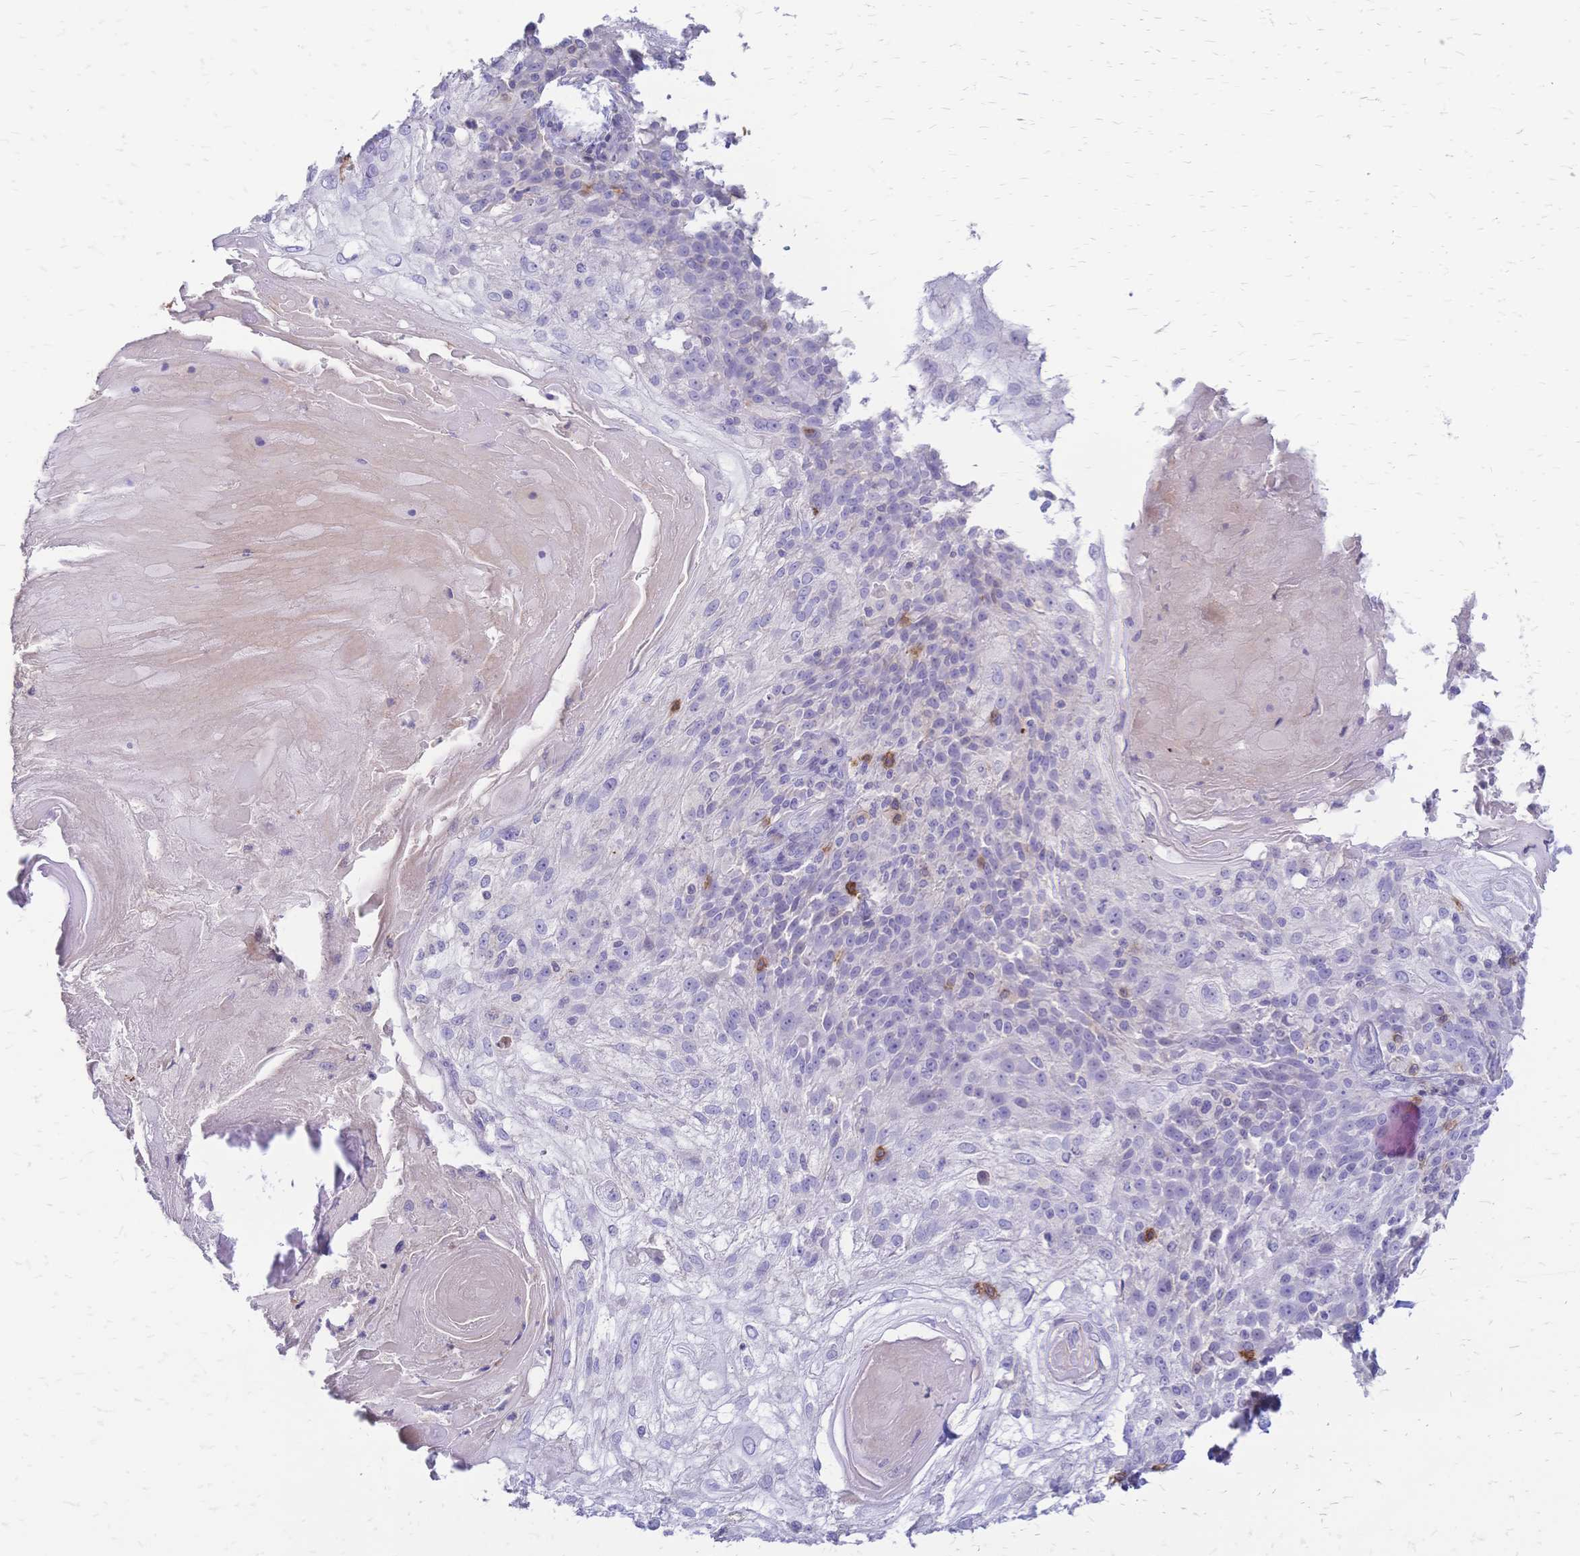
{"staining": {"intensity": "negative", "quantity": "none", "location": "none"}, "tissue": "skin cancer", "cell_type": "Tumor cells", "image_type": "cancer", "snomed": [{"axis": "morphology", "description": "Normal tissue, NOS"}, {"axis": "morphology", "description": "Squamous cell carcinoma, NOS"}, {"axis": "topography", "description": "Skin"}], "caption": "High power microscopy histopathology image of an immunohistochemistry photomicrograph of skin cancer (squamous cell carcinoma), revealing no significant expression in tumor cells.", "gene": "IL2RA", "patient": {"sex": "female", "age": 83}}